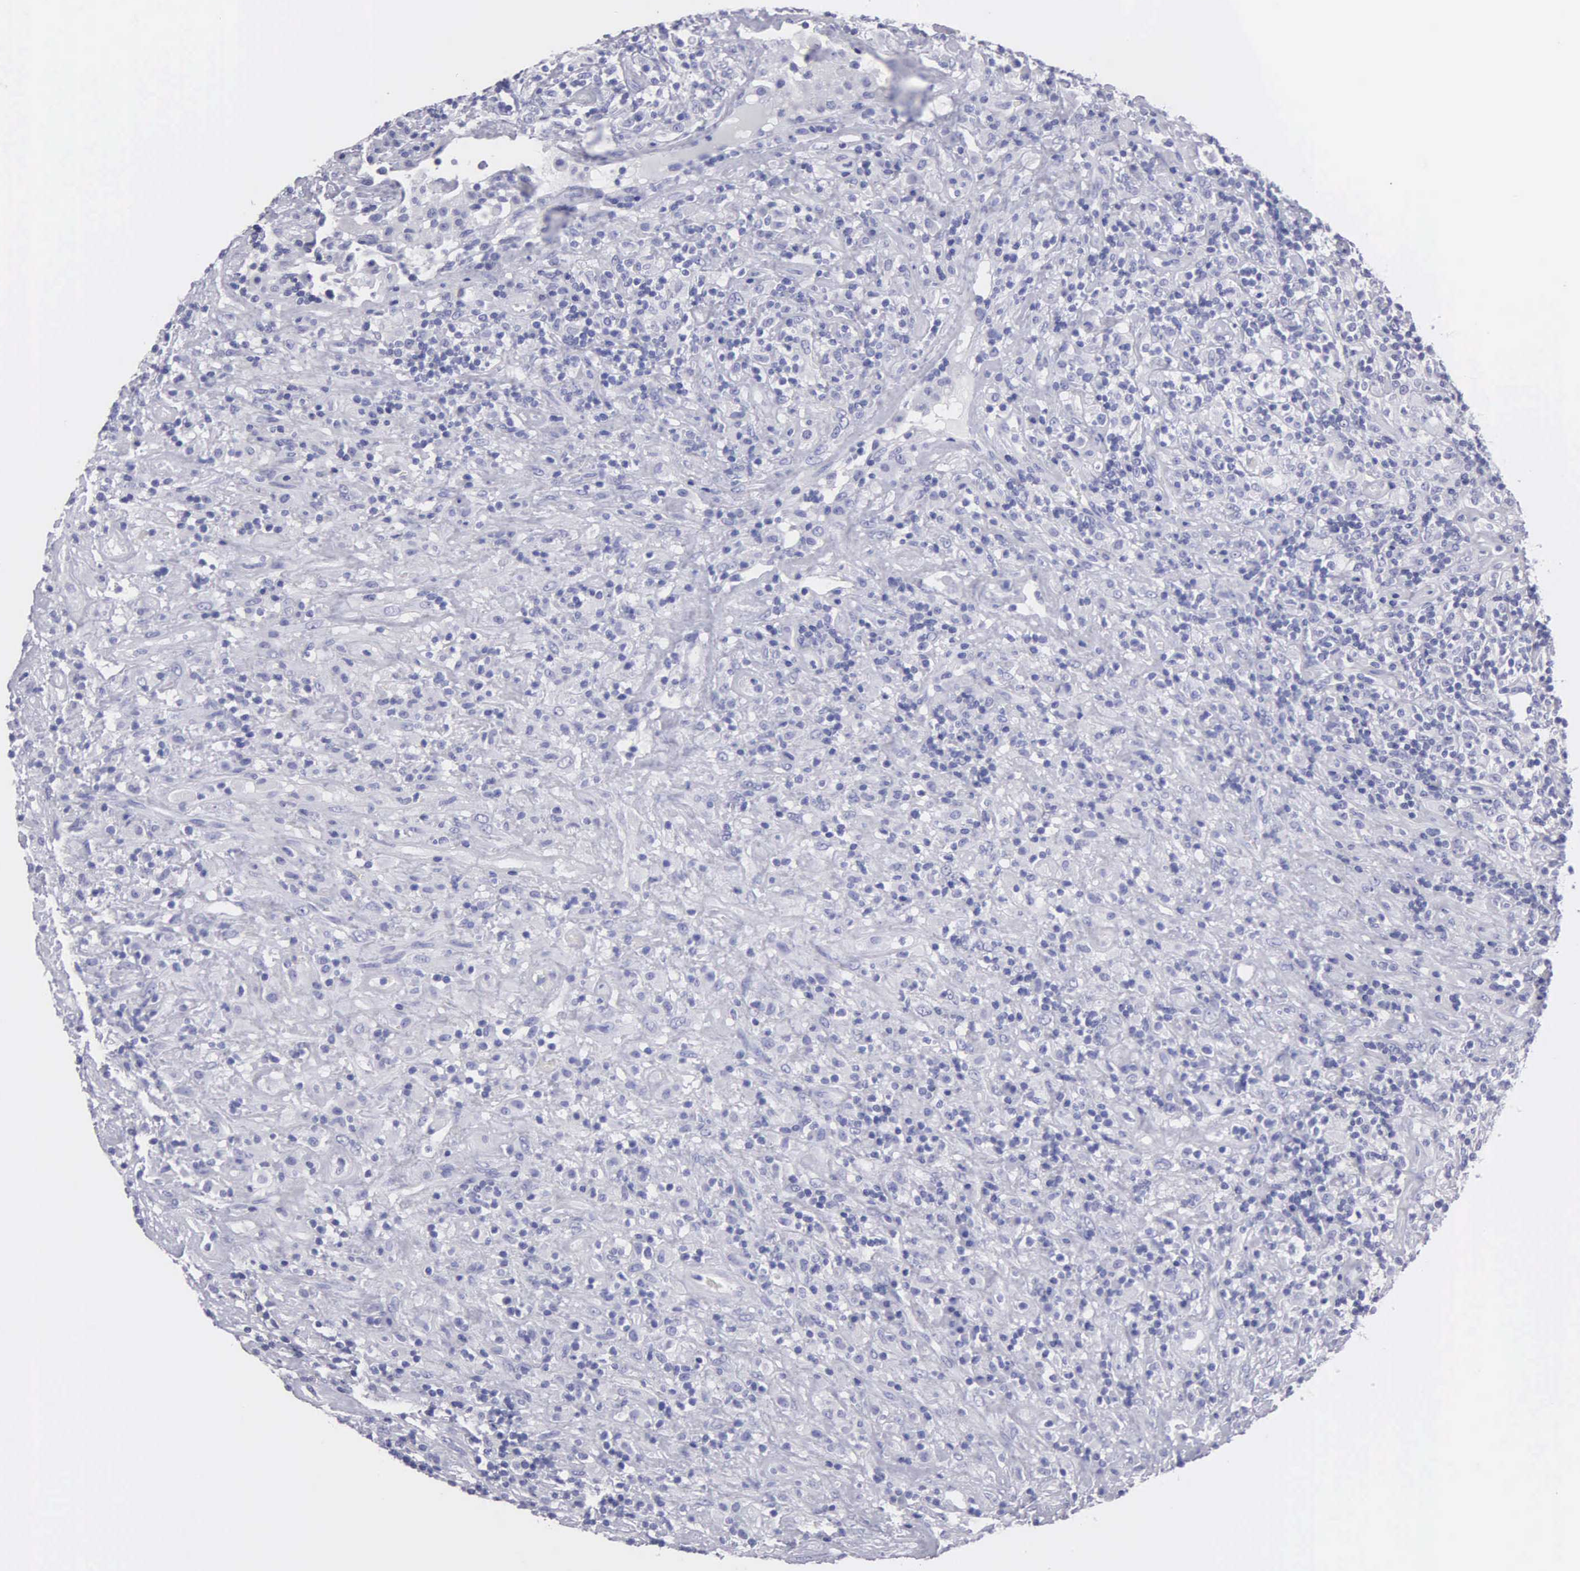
{"staining": {"intensity": "negative", "quantity": "none", "location": "none"}, "tissue": "lymphoma", "cell_type": "Tumor cells", "image_type": "cancer", "snomed": [{"axis": "morphology", "description": "Hodgkin's disease, NOS"}, {"axis": "topography", "description": "Lymph node"}], "caption": "Image shows no protein positivity in tumor cells of lymphoma tissue.", "gene": "FBLN5", "patient": {"sex": "male", "age": 46}}